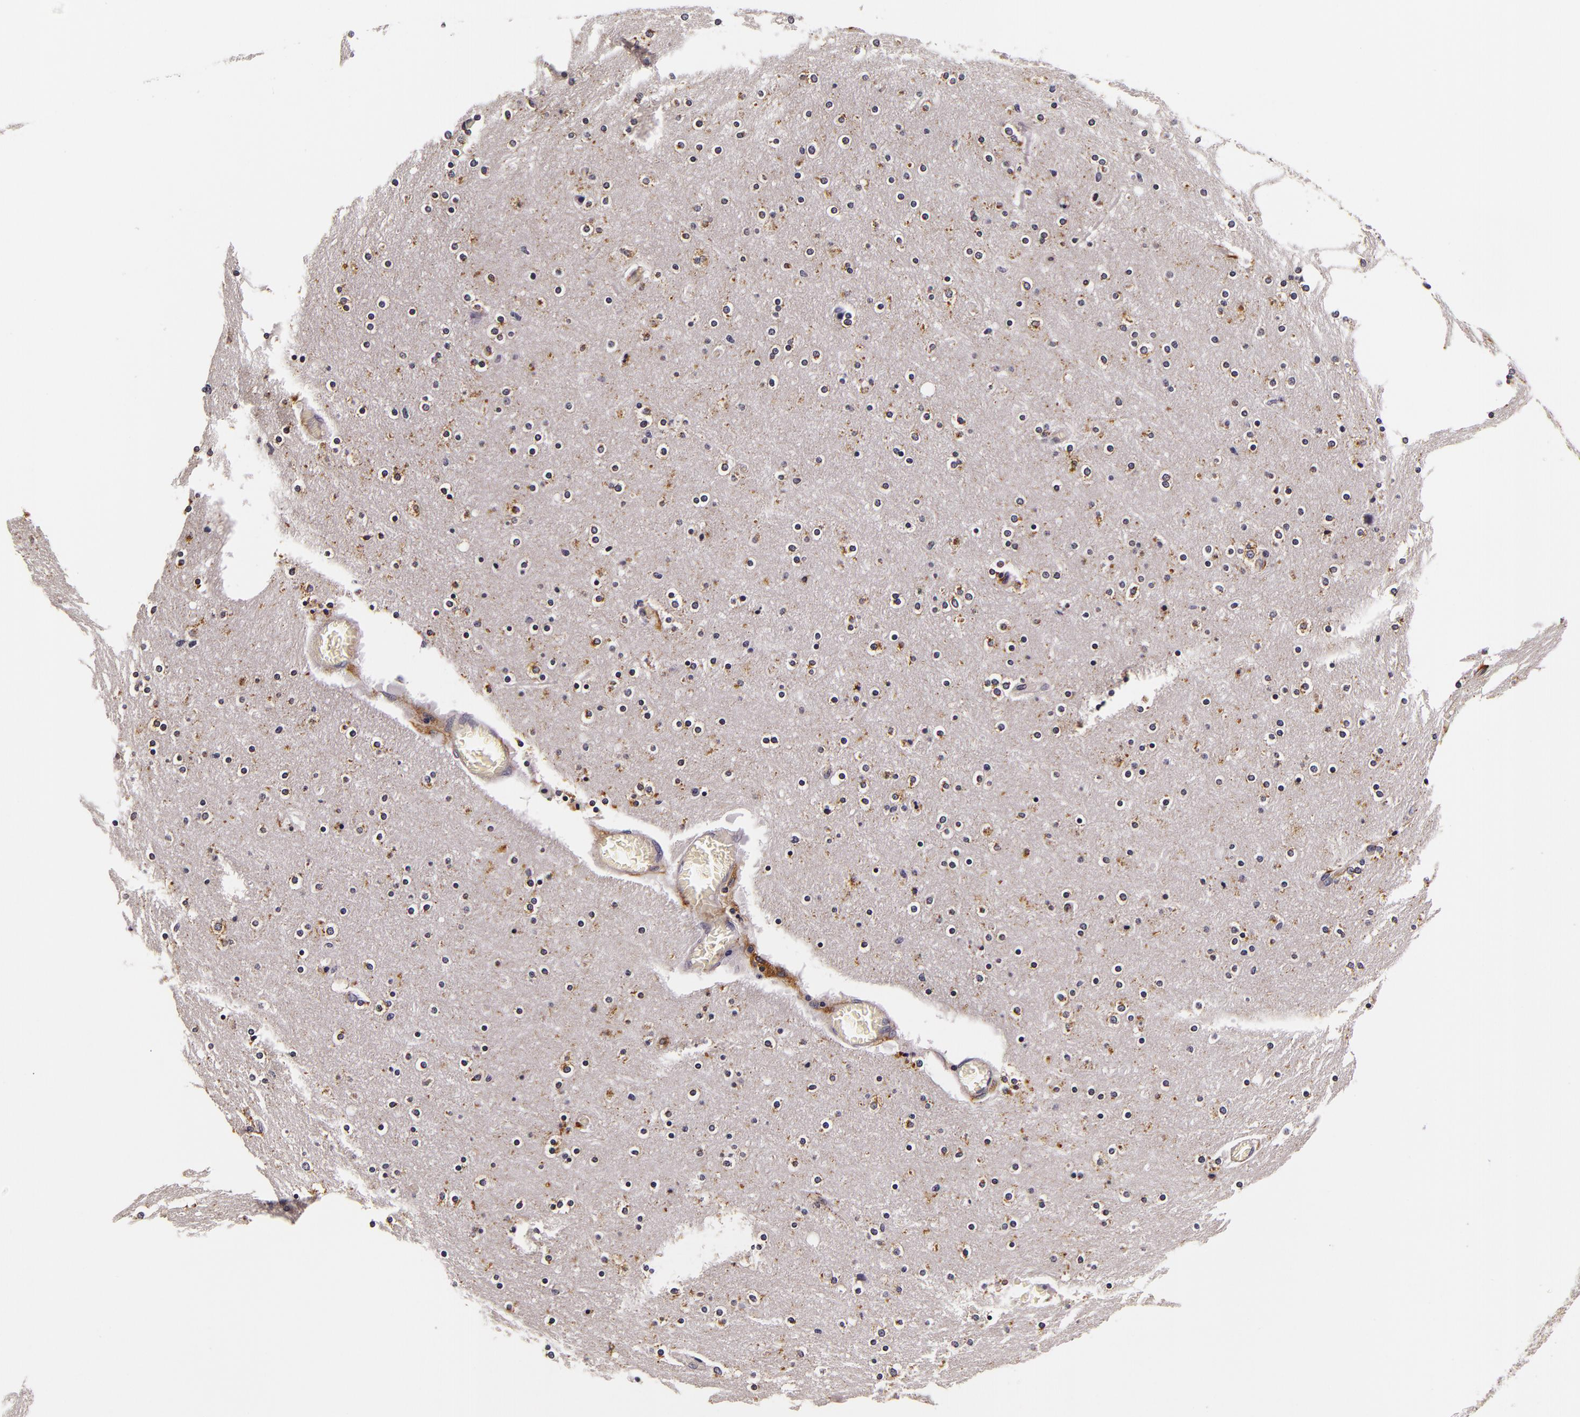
{"staining": {"intensity": "weak", "quantity": "25%-75%", "location": "cytoplasmic/membranous"}, "tissue": "cerebral cortex", "cell_type": "Endothelial cells", "image_type": "normal", "snomed": [{"axis": "morphology", "description": "Normal tissue, NOS"}, {"axis": "topography", "description": "Cerebral cortex"}], "caption": "The micrograph shows staining of benign cerebral cortex, revealing weak cytoplasmic/membranous protein positivity (brown color) within endothelial cells.", "gene": "LGALS3BP", "patient": {"sex": "female", "age": 54}}